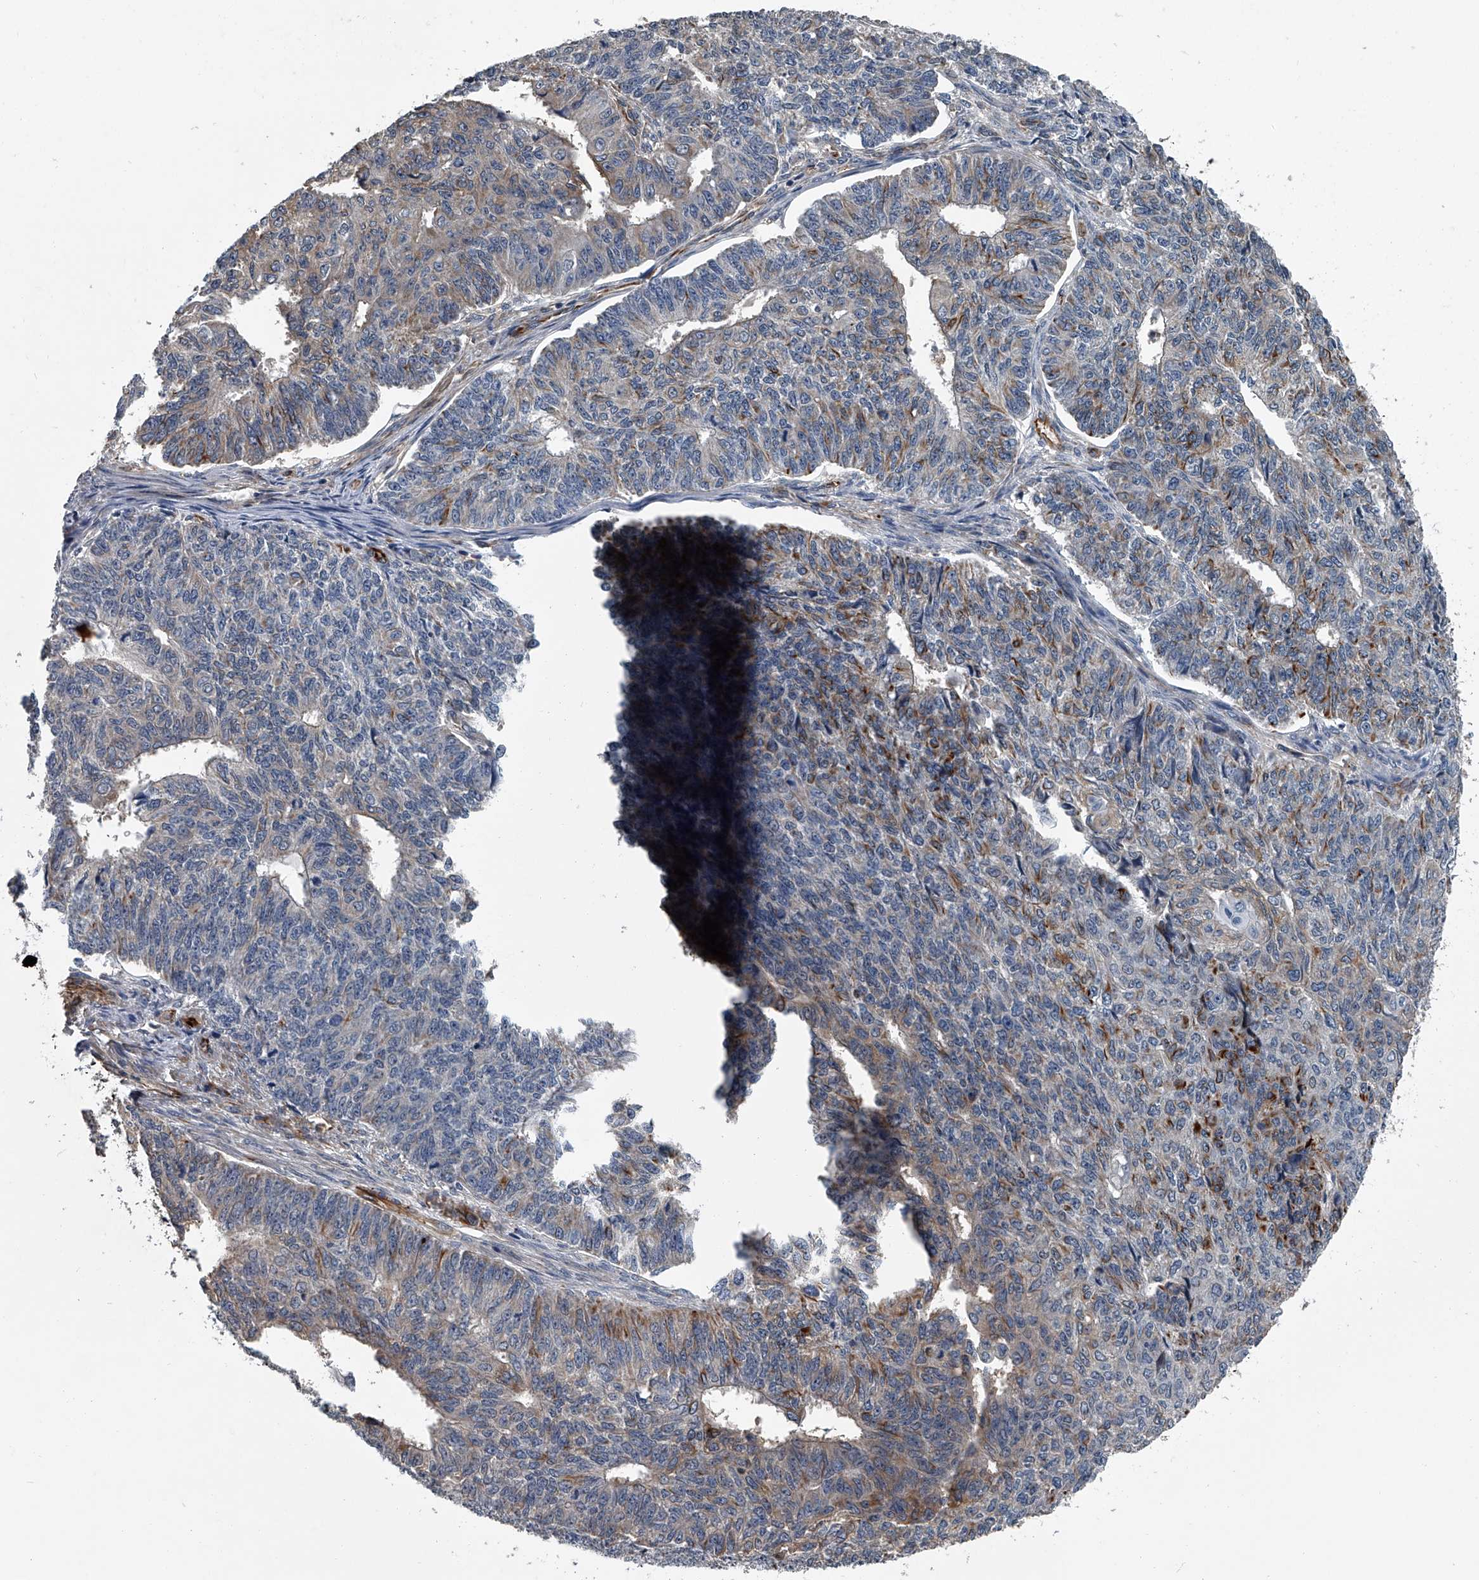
{"staining": {"intensity": "moderate", "quantity": "<25%", "location": "cytoplasmic/membranous"}, "tissue": "endometrial cancer", "cell_type": "Tumor cells", "image_type": "cancer", "snomed": [{"axis": "morphology", "description": "Adenocarcinoma, NOS"}, {"axis": "topography", "description": "Endometrium"}], "caption": "Immunohistochemistry (DAB) staining of human adenocarcinoma (endometrial) shows moderate cytoplasmic/membranous protein staining in approximately <25% of tumor cells.", "gene": "LDLRAD2", "patient": {"sex": "female", "age": 32}}